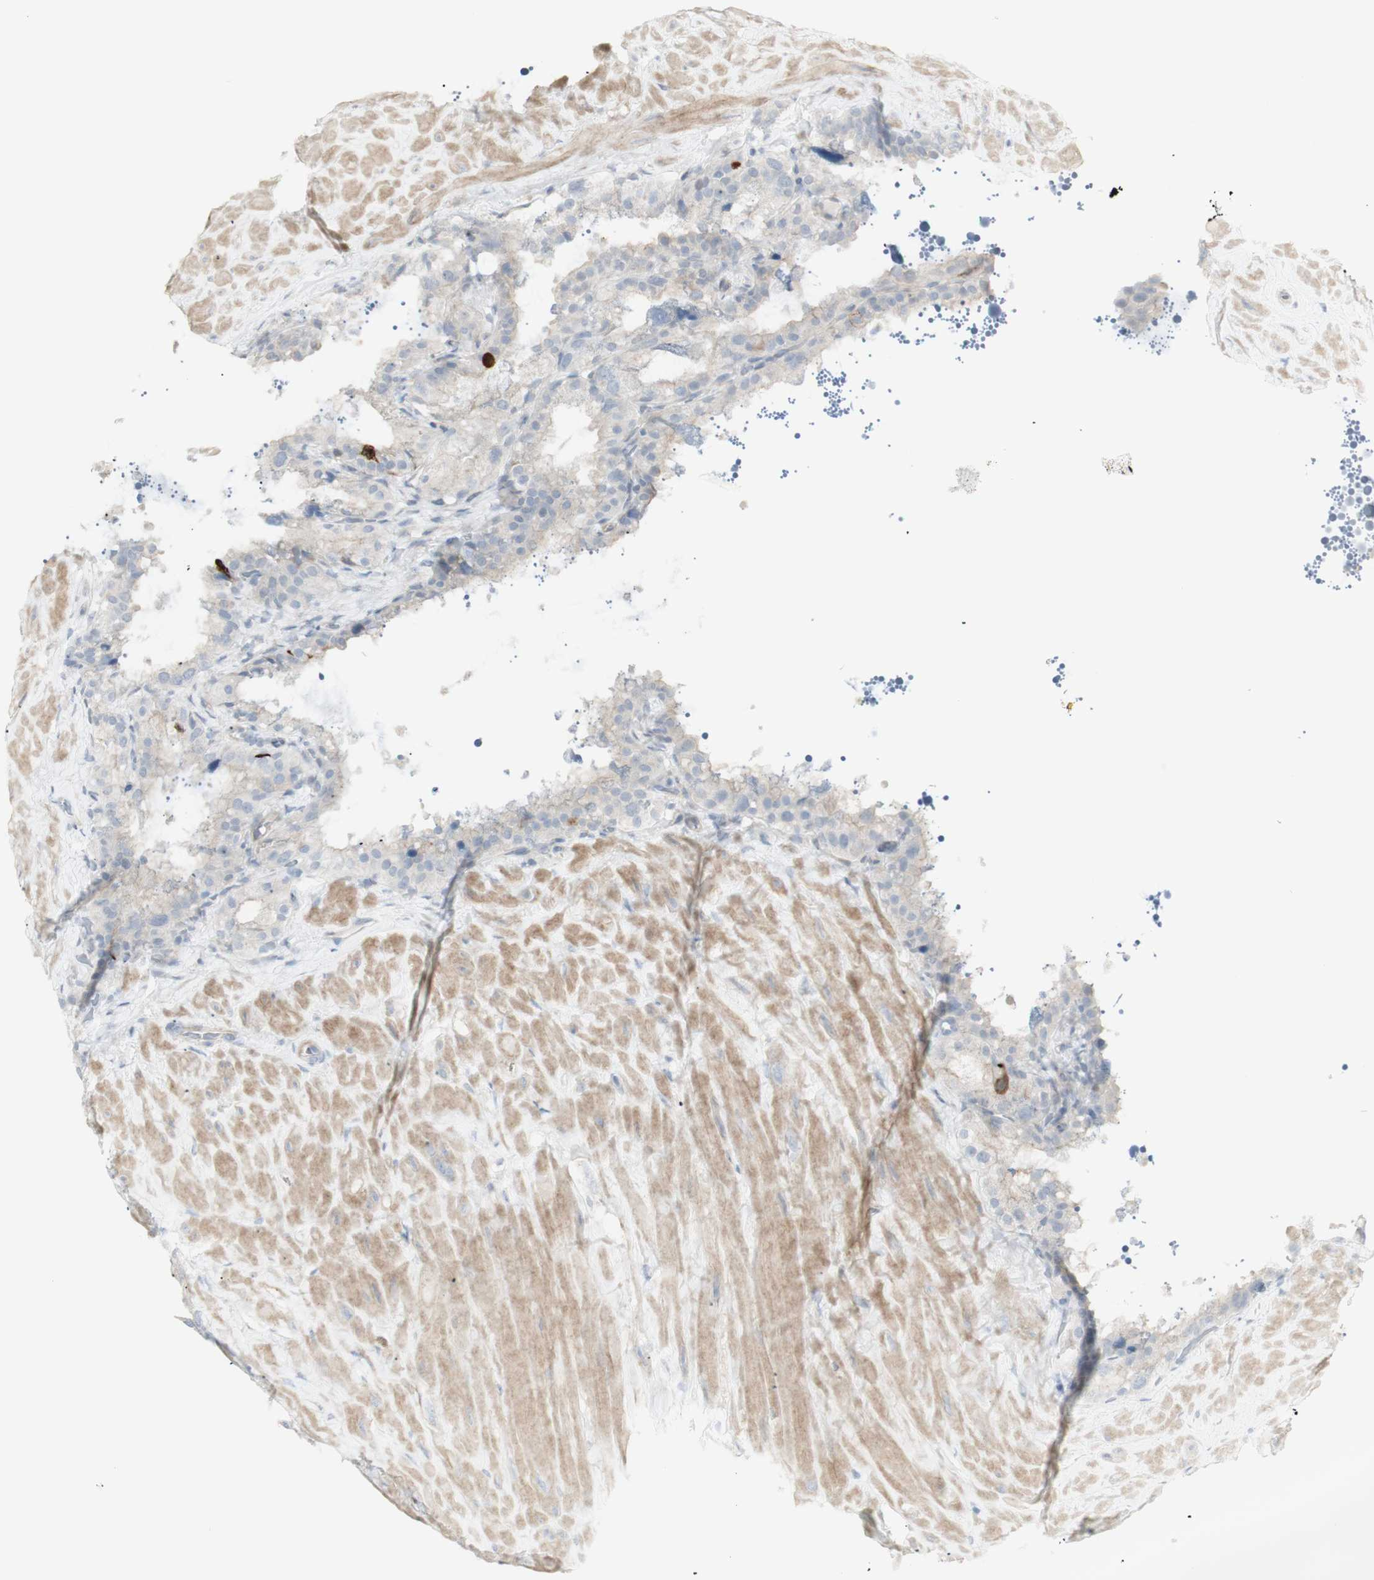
{"staining": {"intensity": "negative", "quantity": "none", "location": "none"}, "tissue": "seminal vesicle", "cell_type": "Glandular cells", "image_type": "normal", "snomed": [{"axis": "morphology", "description": "Normal tissue, NOS"}, {"axis": "topography", "description": "Seminal veicle"}], "caption": "A photomicrograph of seminal vesicle stained for a protein displays no brown staining in glandular cells.", "gene": "NDST4", "patient": {"sex": "male", "age": 68}}